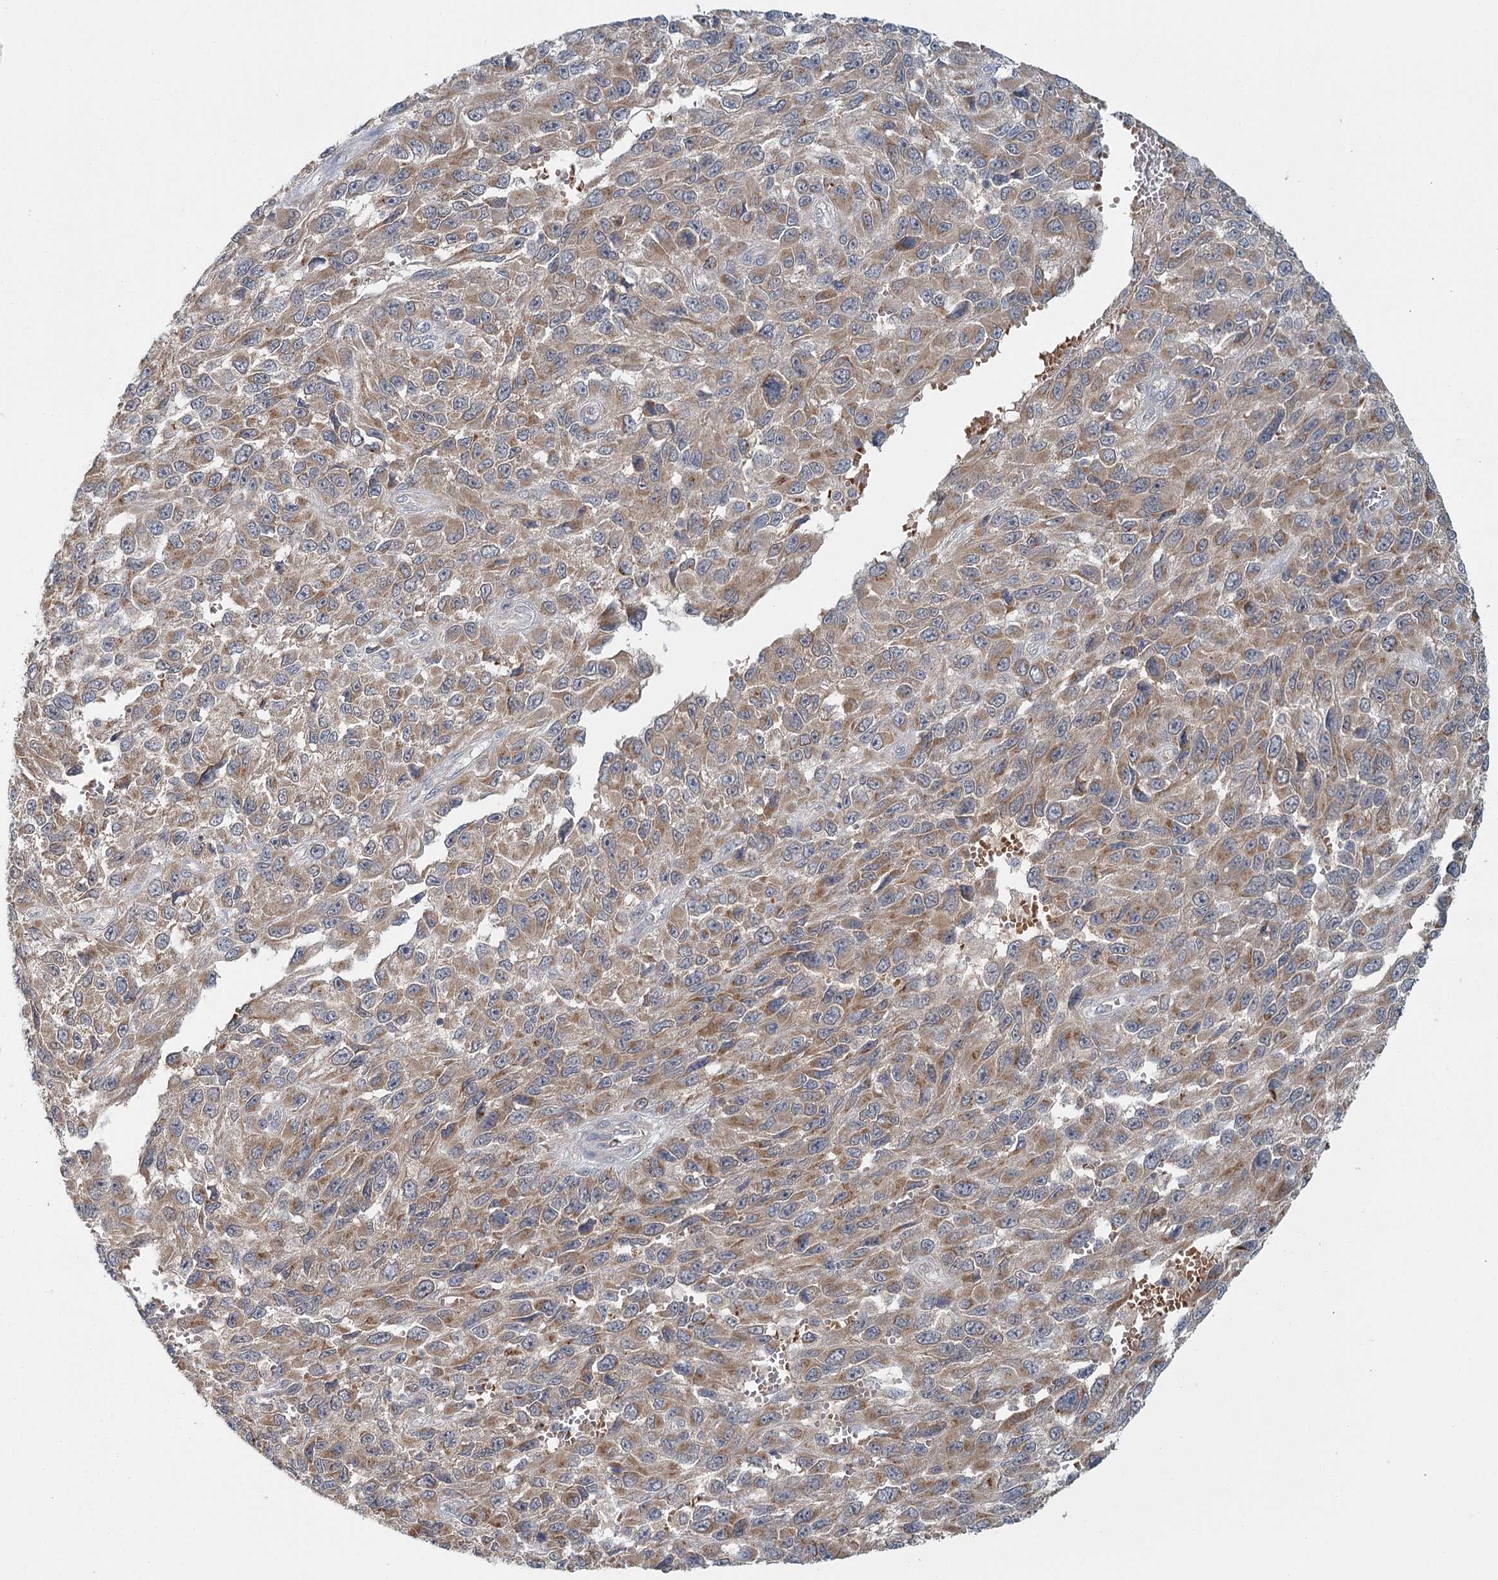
{"staining": {"intensity": "moderate", "quantity": ">75%", "location": "cytoplasmic/membranous"}, "tissue": "melanoma", "cell_type": "Tumor cells", "image_type": "cancer", "snomed": [{"axis": "morphology", "description": "Normal tissue, NOS"}, {"axis": "morphology", "description": "Malignant melanoma, NOS"}, {"axis": "topography", "description": "Skin"}], "caption": "Malignant melanoma stained for a protein (brown) exhibits moderate cytoplasmic/membranous positive expression in about >75% of tumor cells.", "gene": "ADK", "patient": {"sex": "female", "age": 96}}